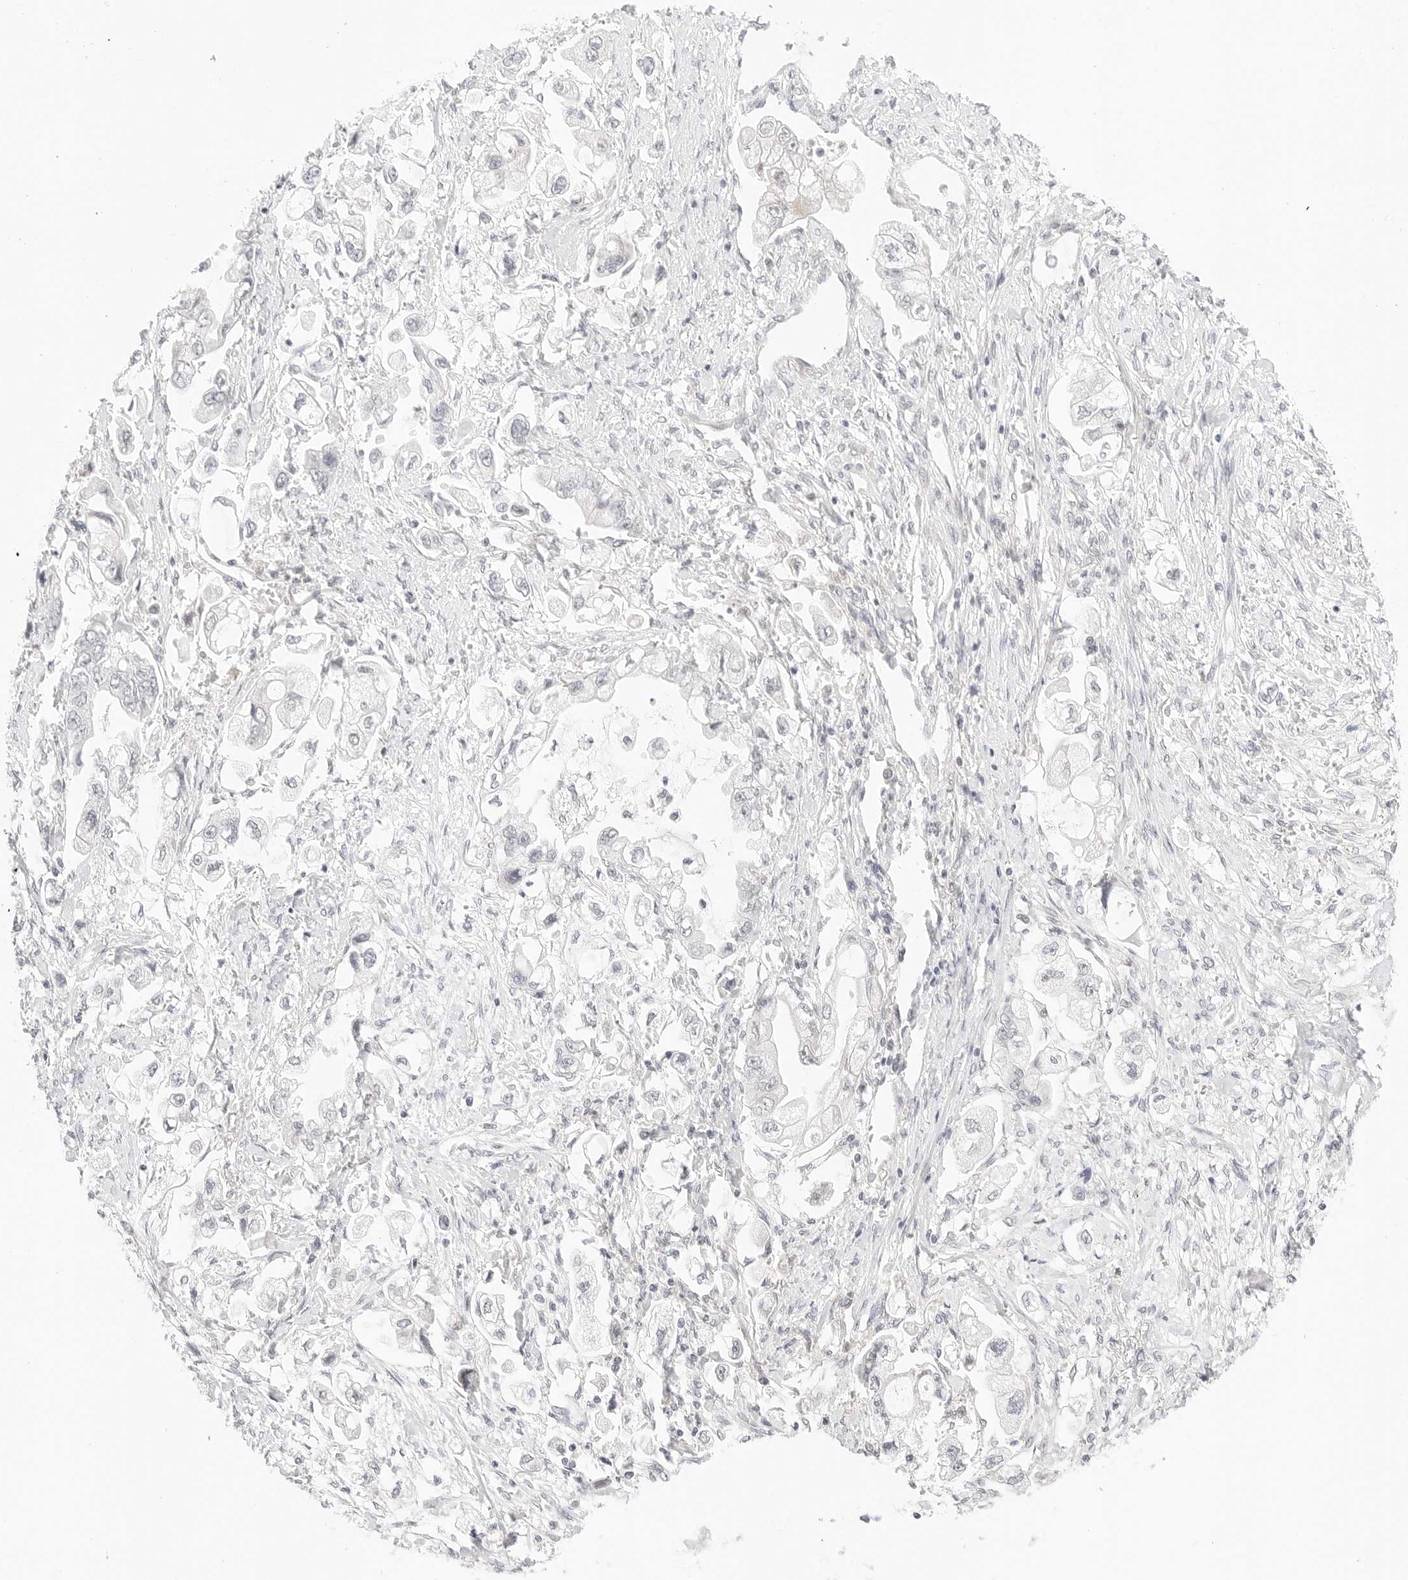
{"staining": {"intensity": "negative", "quantity": "none", "location": "none"}, "tissue": "stomach cancer", "cell_type": "Tumor cells", "image_type": "cancer", "snomed": [{"axis": "morphology", "description": "Adenocarcinoma, NOS"}, {"axis": "topography", "description": "Stomach"}], "caption": "Tumor cells show no significant expression in stomach adenocarcinoma. Brightfield microscopy of IHC stained with DAB (3,3'-diaminobenzidine) (brown) and hematoxylin (blue), captured at high magnification.", "gene": "XKR4", "patient": {"sex": "male", "age": 62}}